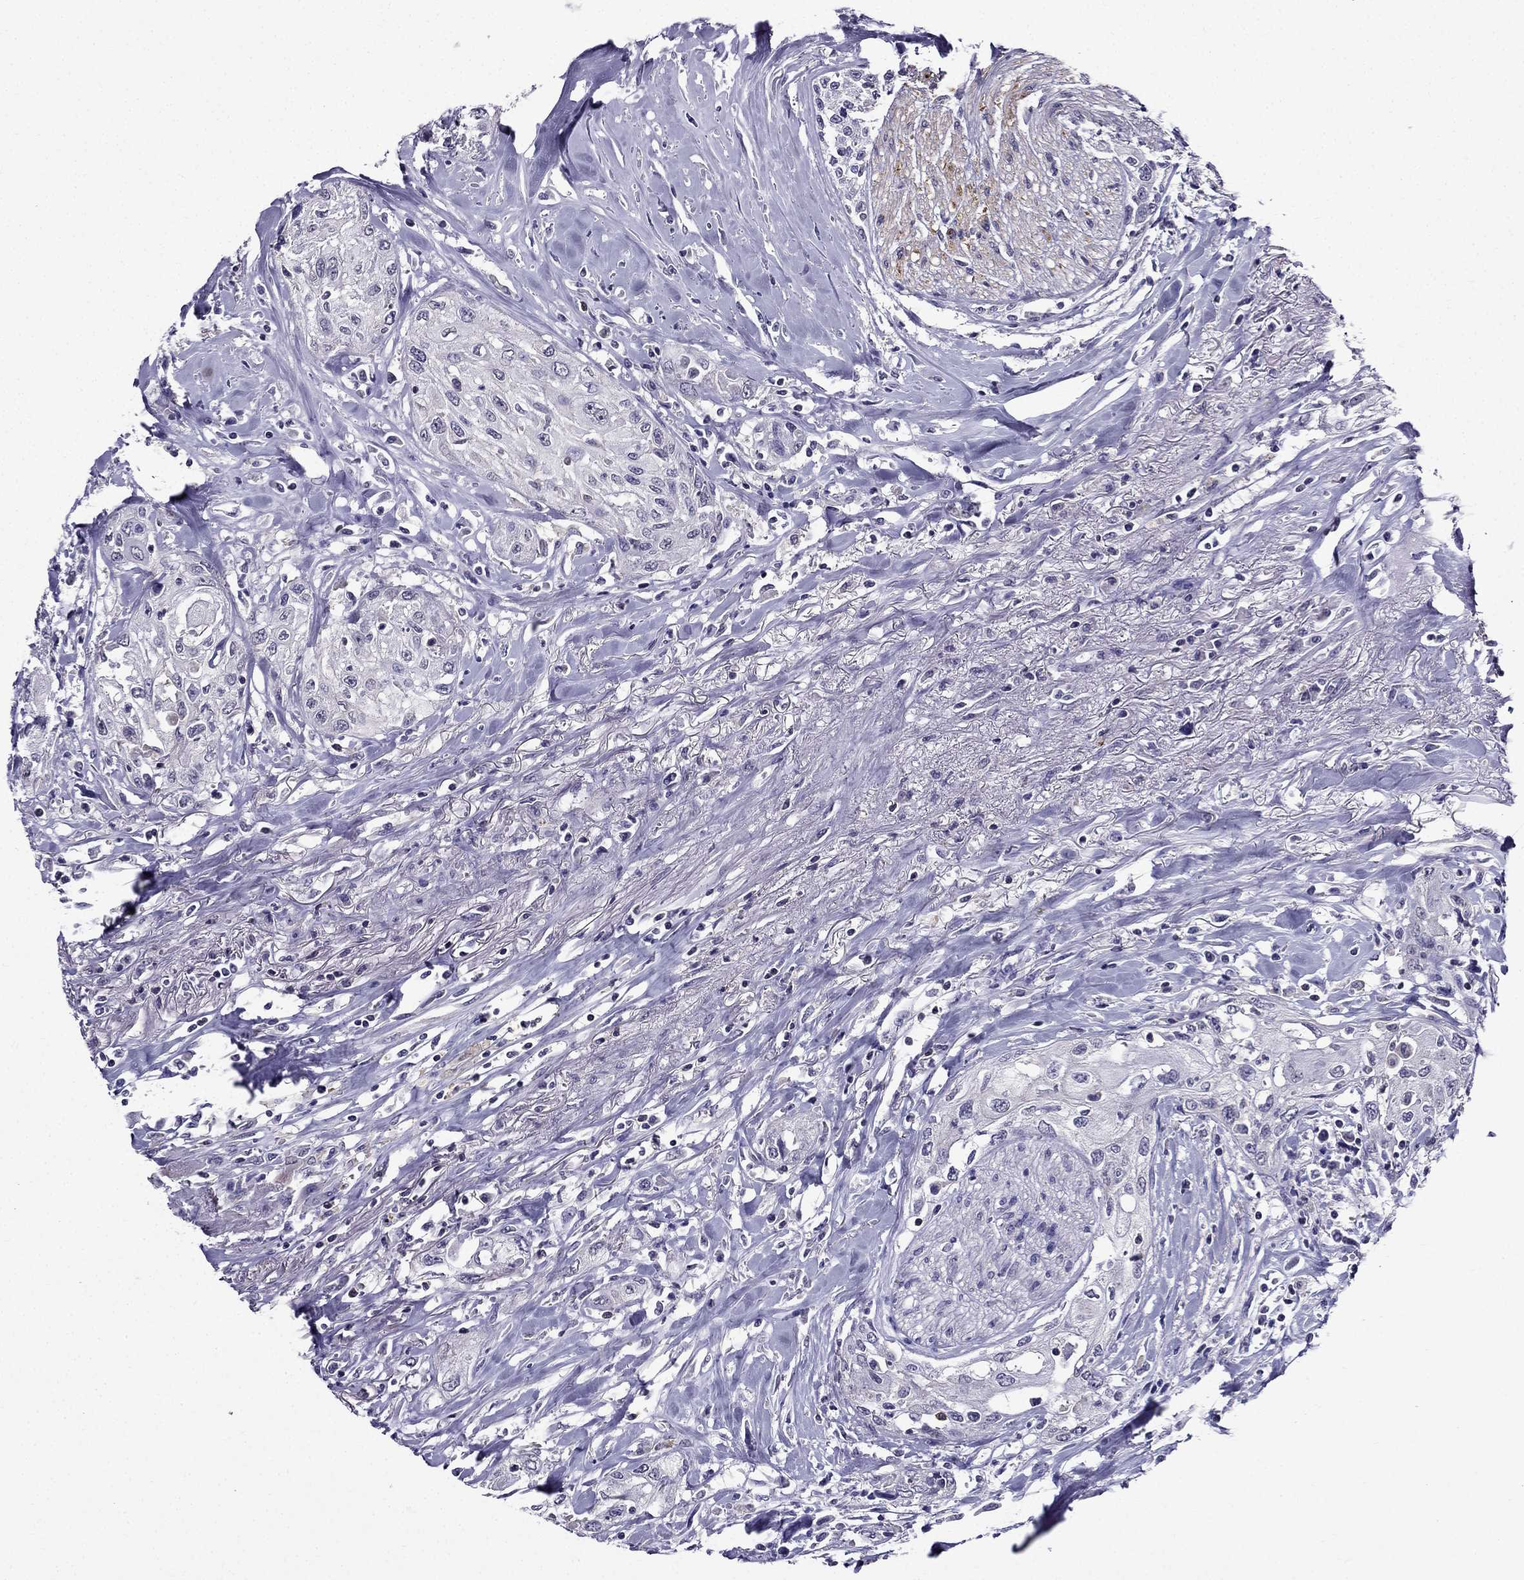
{"staining": {"intensity": "negative", "quantity": "none", "location": "none"}, "tissue": "head and neck cancer", "cell_type": "Tumor cells", "image_type": "cancer", "snomed": [{"axis": "morphology", "description": "Normal tissue, NOS"}, {"axis": "morphology", "description": "Squamous cell carcinoma, NOS"}, {"axis": "topography", "description": "Oral tissue"}, {"axis": "topography", "description": "Peripheral nerve tissue"}, {"axis": "topography", "description": "Head-Neck"}], "caption": "IHC photomicrograph of human head and neck squamous cell carcinoma stained for a protein (brown), which demonstrates no expression in tumor cells.", "gene": "AAK1", "patient": {"sex": "female", "age": 59}}